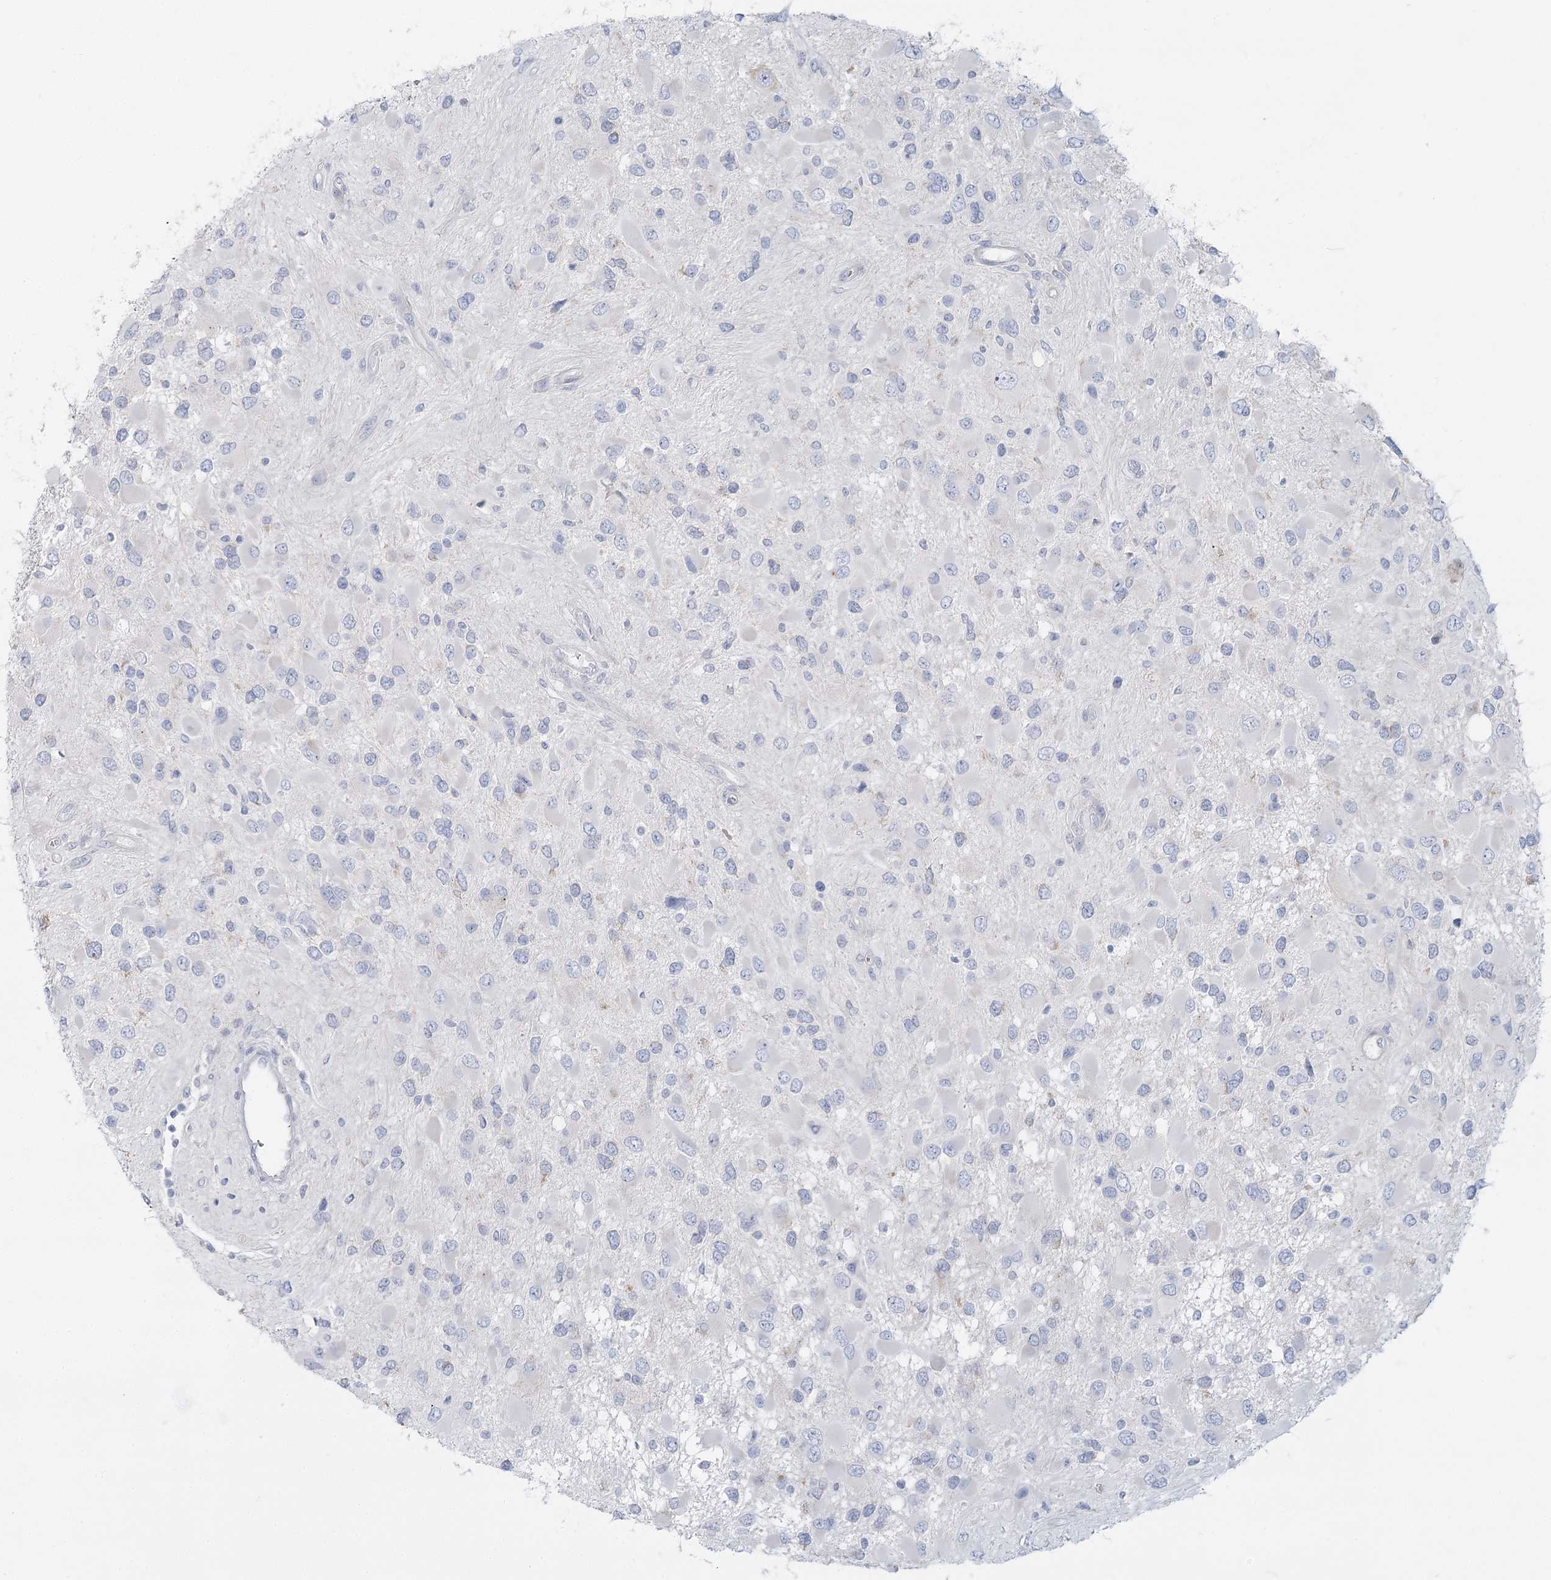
{"staining": {"intensity": "negative", "quantity": "none", "location": "none"}, "tissue": "glioma", "cell_type": "Tumor cells", "image_type": "cancer", "snomed": [{"axis": "morphology", "description": "Glioma, malignant, High grade"}, {"axis": "topography", "description": "Brain"}], "caption": "Micrograph shows no significant protein staining in tumor cells of glioma.", "gene": "FAM110C", "patient": {"sex": "male", "age": 53}}